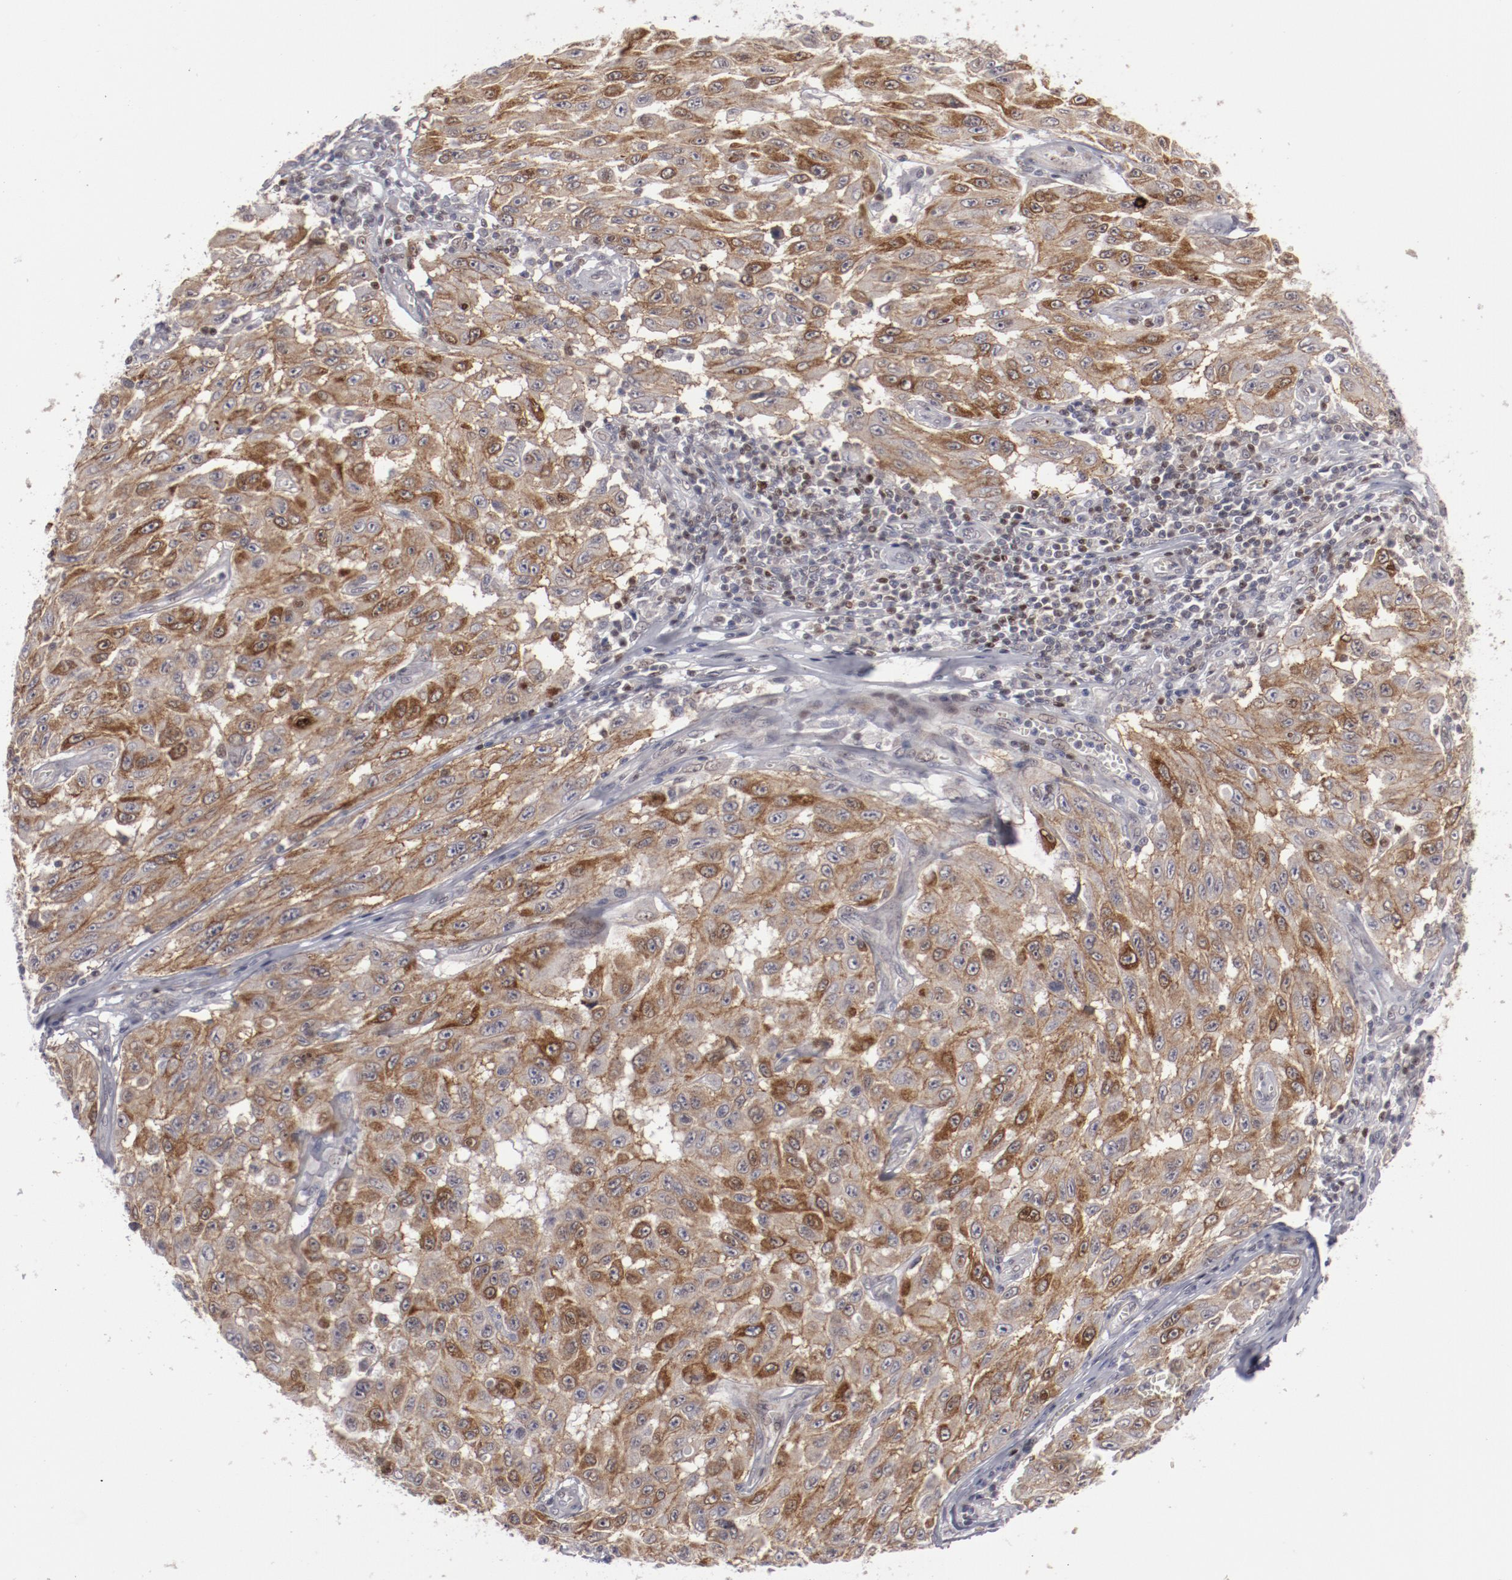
{"staining": {"intensity": "moderate", "quantity": "25%-75%", "location": "cytoplasmic/membranous"}, "tissue": "melanoma", "cell_type": "Tumor cells", "image_type": "cancer", "snomed": [{"axis": "morphology", "description": "Malignant melanoma, NOS"}, {"axis": "topography", "description": "Skin"}], "caption": "Immunohistochemical staining of human malignant melanoma exhibits medium levels of moderate cytoplasmic/membranous staining in approximately 25%-75% of tumor cells.", "gene": "LEF1", "patient": {"sex": "male", "age": 30}}